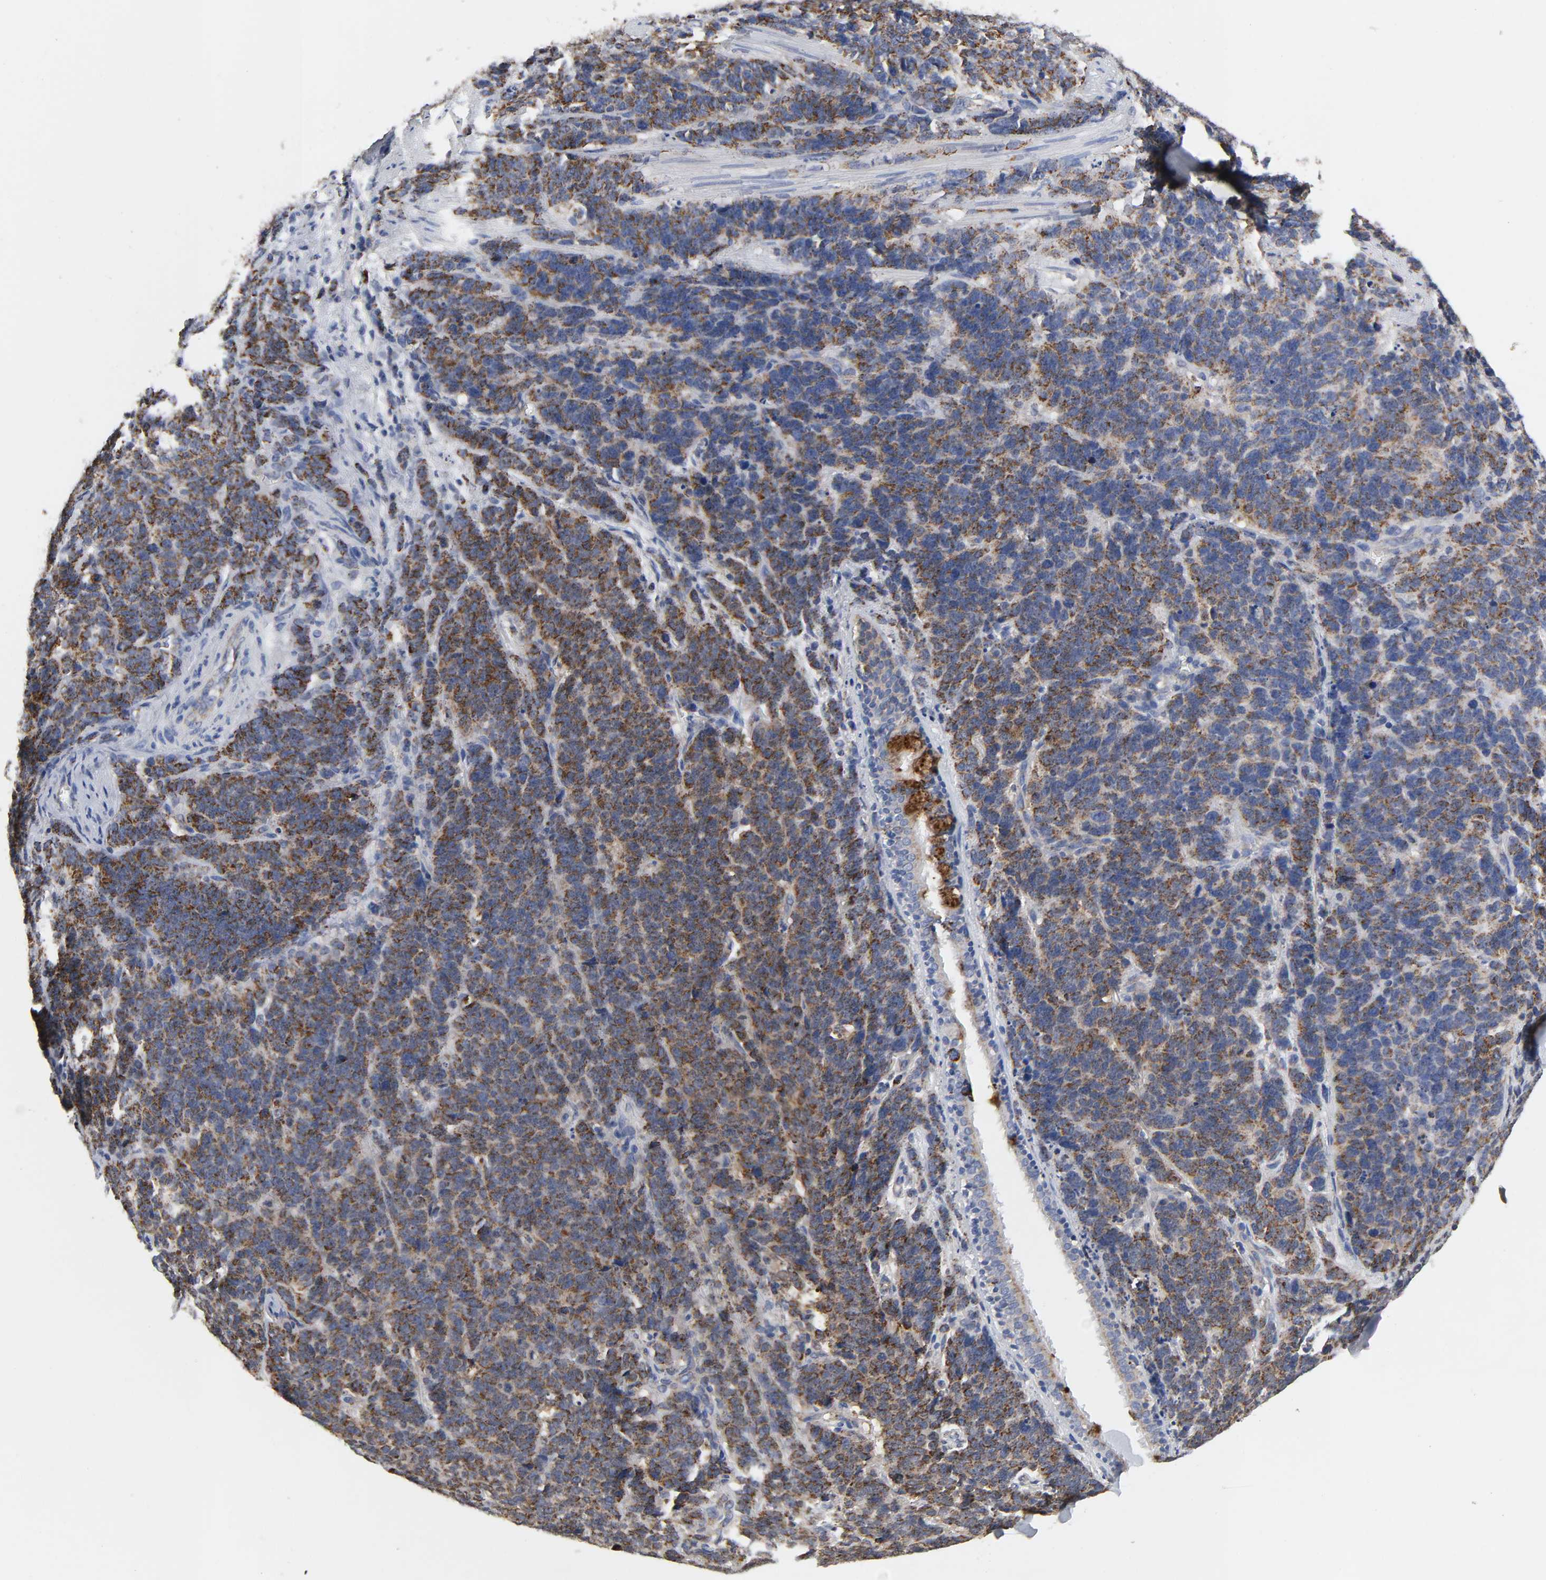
{"staining": {"intensity": "strong", "quantity": ">75%", "location": "cytoplasmic/membranous"}, "tissue": "lung cancer", "cell_type": "Tumor cells", "image_type": "cancer", "snomed": [{"axis": "morphology", "description": "Neoplasm, malignant, NOS"}, {"axis": "topography", "description": "Lung"}], "caption": "DAB (3,3'-diaminobenzidine) immunohistochemical staining of human lung malignant neoplasm displays strong cytoplasmic/membranous protein positivity in approximately >75% of tumor cells.", "gene": "AOPEP", "patient": {"sex": "female", "age": 58}}